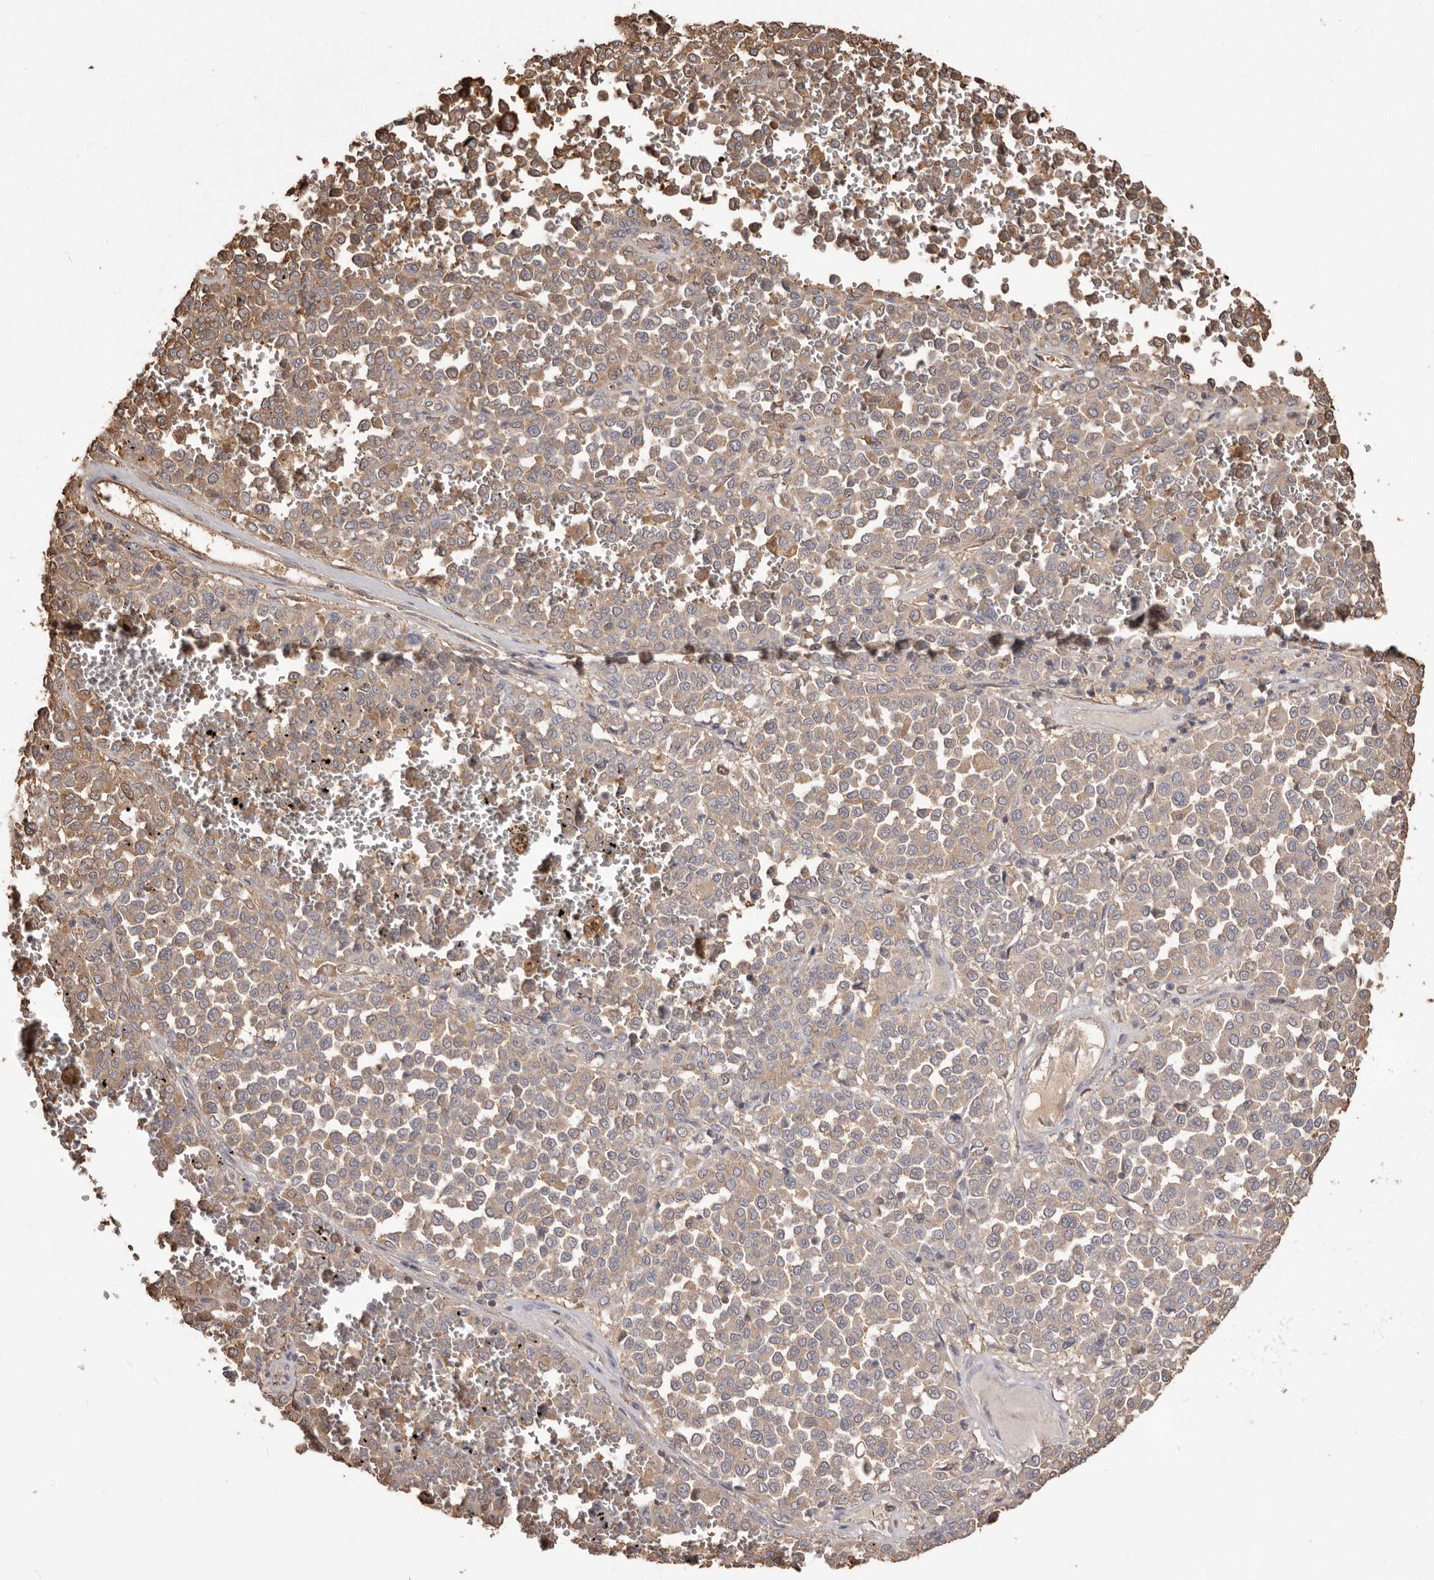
{"staining": {"intensity": "weak", "quantity": ">75%", "location": "cytoplasmic/membranous"}, "tissue": "melanoma", "cell_type": "Tumor cells", "image_type": "cancer", "snomed": [{"axis": "morphology", "description": "Malignant melanoma, Metastatic site"}, {"axis": "topography", "description": "Pancreas"}], "caption": "A brown stain highlights weak cytoplasmic/membranous expression of a protein in human malignant melanoma (metastatic site) tumor cells.", "gene": "PKM", "patient": {"sex": "female", "age": 30}}